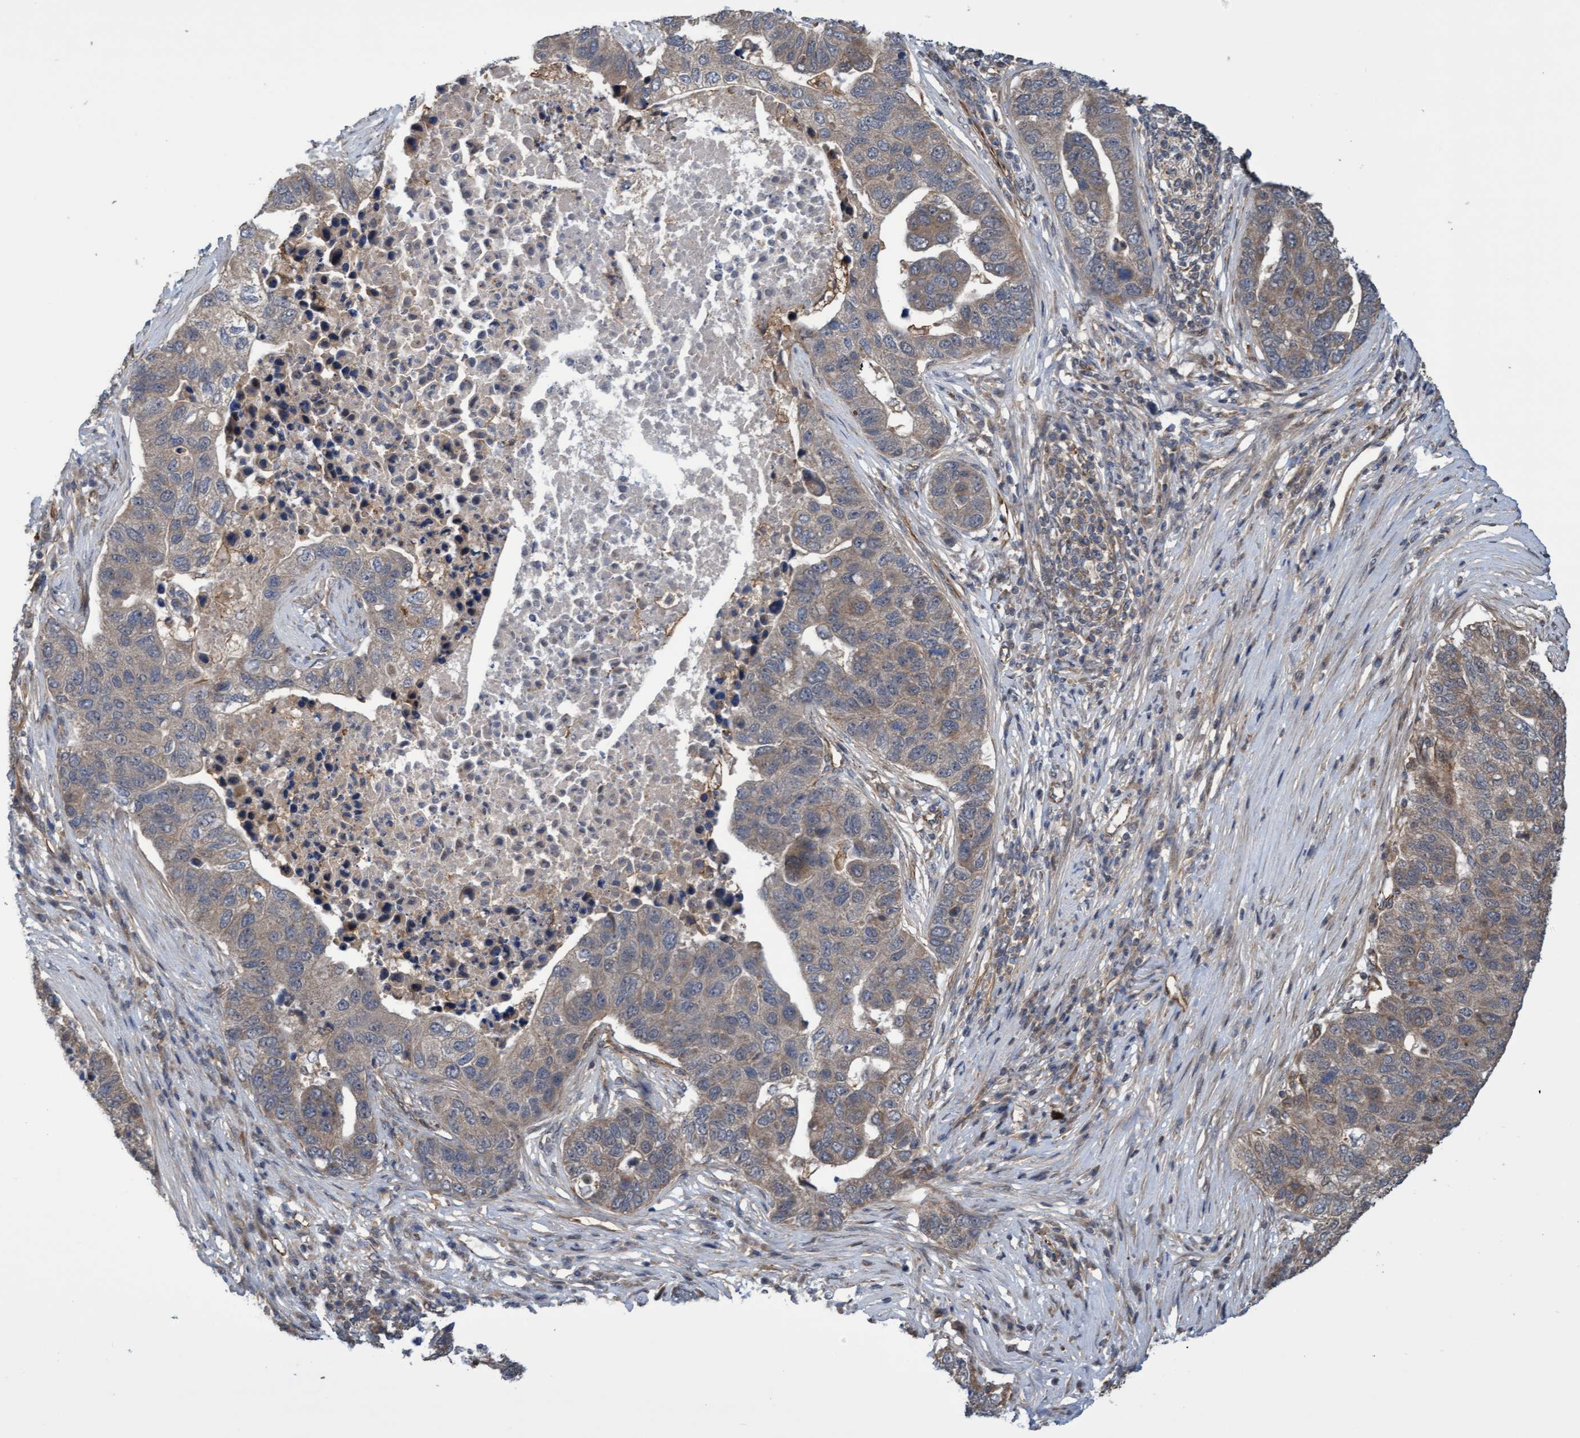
{"staining": {"intensity": "weak", "quantity": "<25%", "location": "cytoplasmic/membranous"}, "tissue": "pancreatic cancer", "cell_type": "Tumor cells", "image_type": "cancer", "snomed": [{"axis": "morphology", "description": "Adenocarcinoma, NOS"}, {"axis": "topography", "description": "Pancreas"}], "caption": "A photomicrograph of pancreatic adenocarcinoma stained for a protein shows no brown staining in tumor cells.", "gene": "TNFRSF10B", "patient": {"sex": "female", "age": 61}}